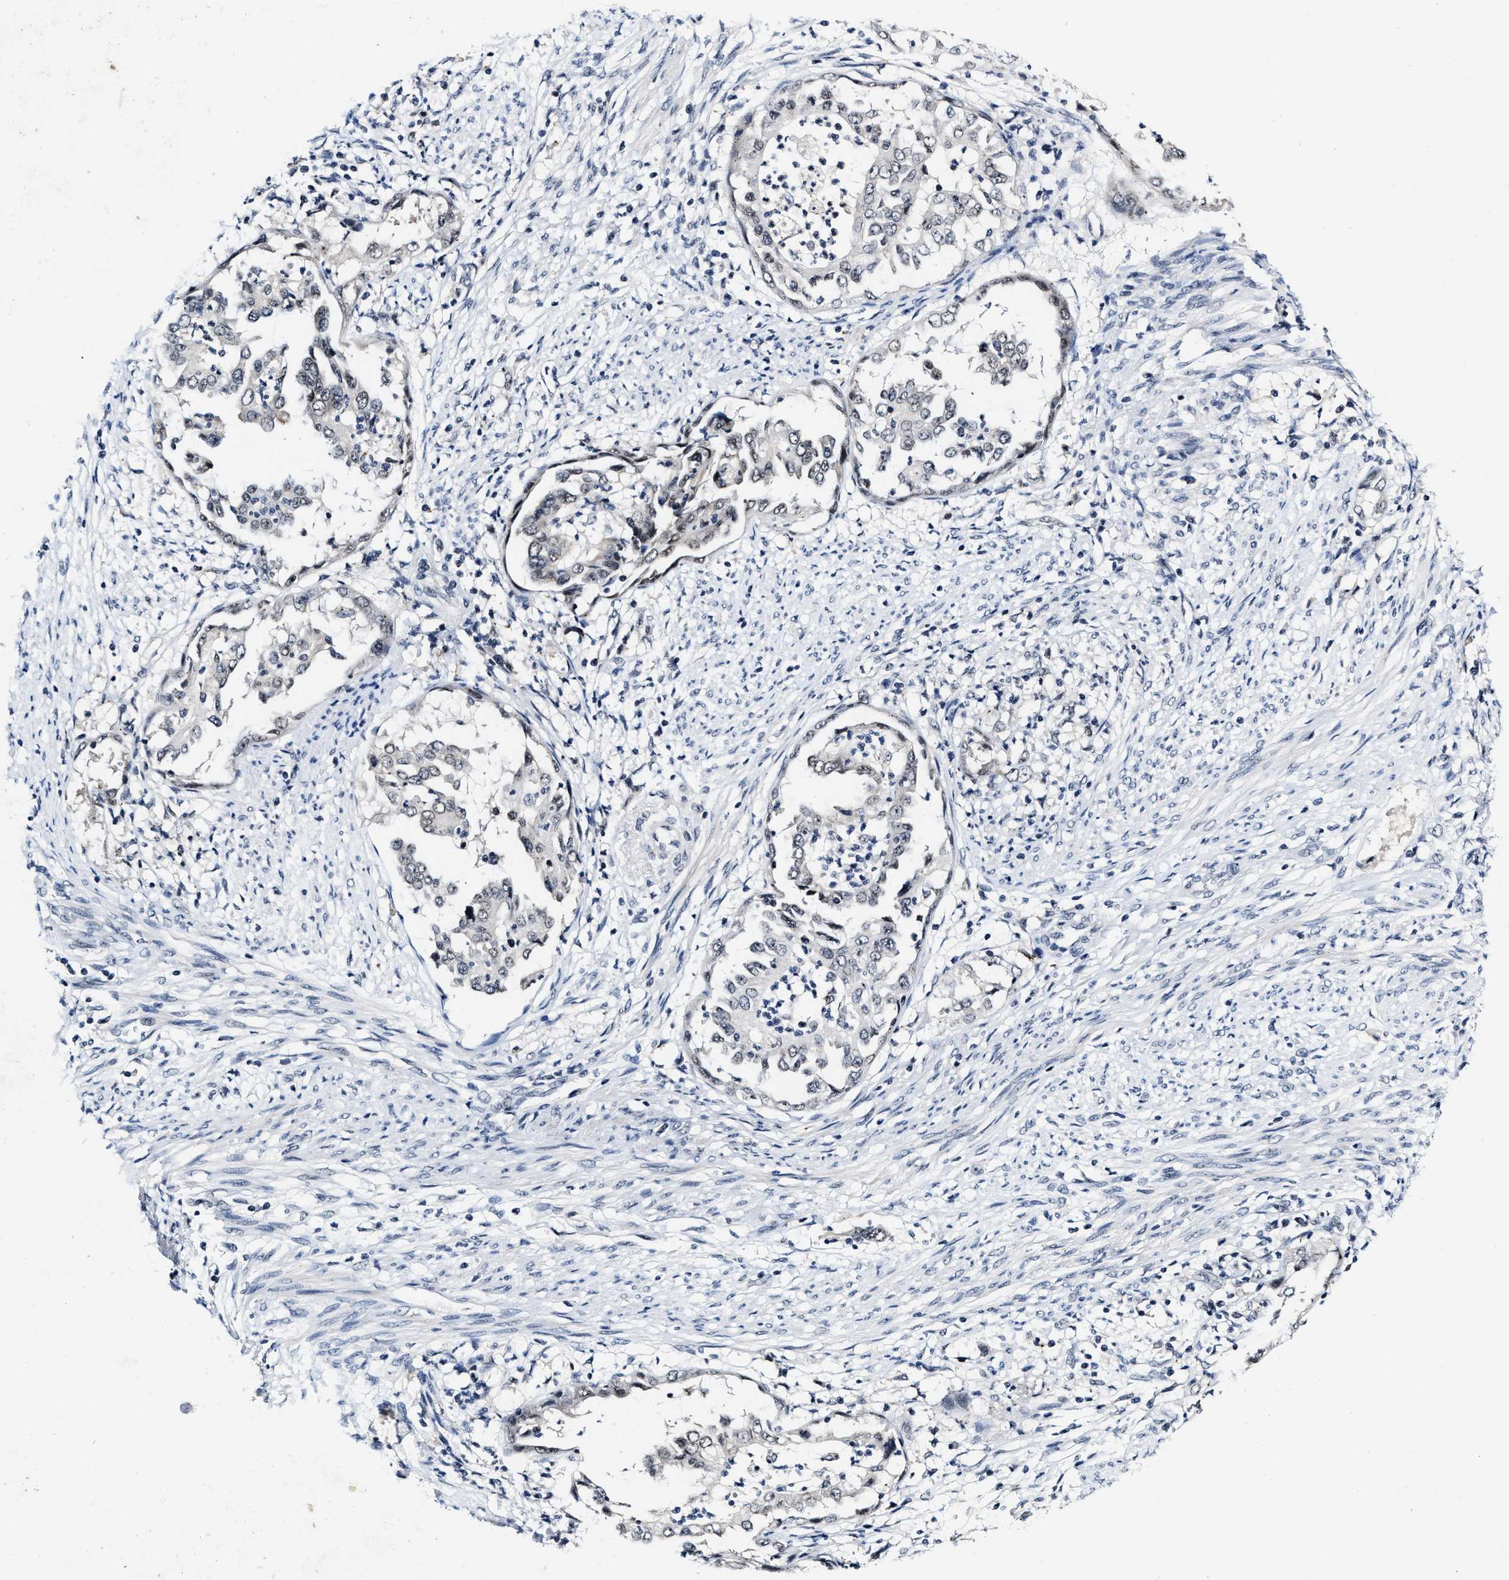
{"staining": {"intensity": "negative", "quantity": "none", "location": "none"}, "tissue": "endometrial cancer", "cell_type": "Tumor cells", "image_type": "cancer", "snomed": [{"axis": "morphology", "description": "Adenocarcinoma, NOS"}, {"axis": "topography", "description": "Endometrium"}], "caption": "Immunohistochemistry of adenocarcinoma (endometrial) reveals no expression in tumor cells.", "gene": "INIP", "patient": {"sex": "female", "age": 85}}